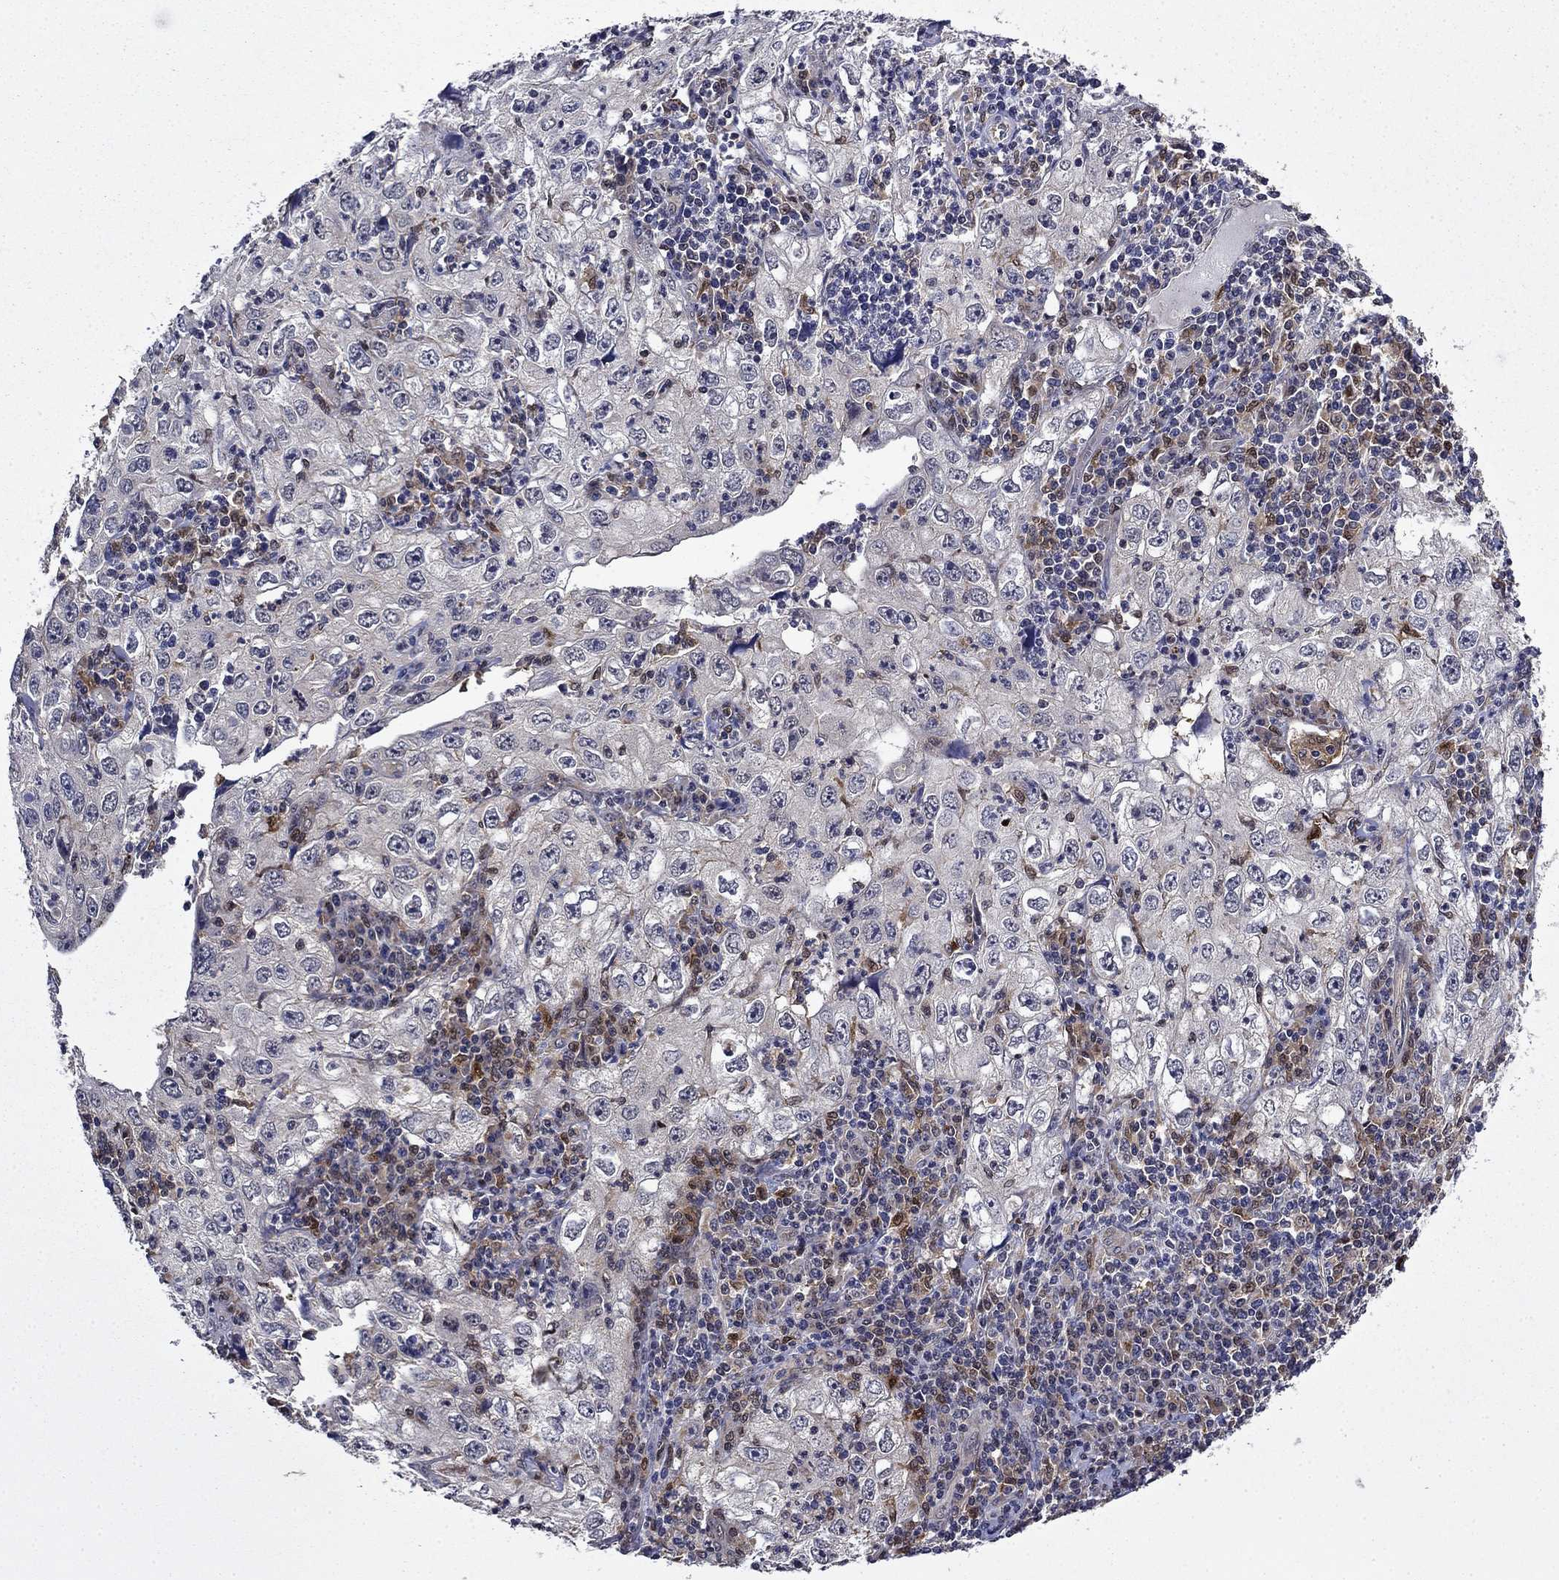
{"staining": {"intensity": "negative", "quantity": "none", "location": "none"}, "tissue": "cervical cancer", "cell_type": "Tumor cells", "image_type": "cancer", "snomed": [{"axis": "morphology", "description": "Squamous cell carcinoma, NOS"}, {"axis": "topography", "description": "Cervix"}], "caption": "DAB (3,3'-diaminobenzidine) immunohistochemical staining of cervical squamous cell carcinoma shows no significant staining in tumor cells.", "gene": "TPMT", "patient": {"sex": "female", "age": 24}}